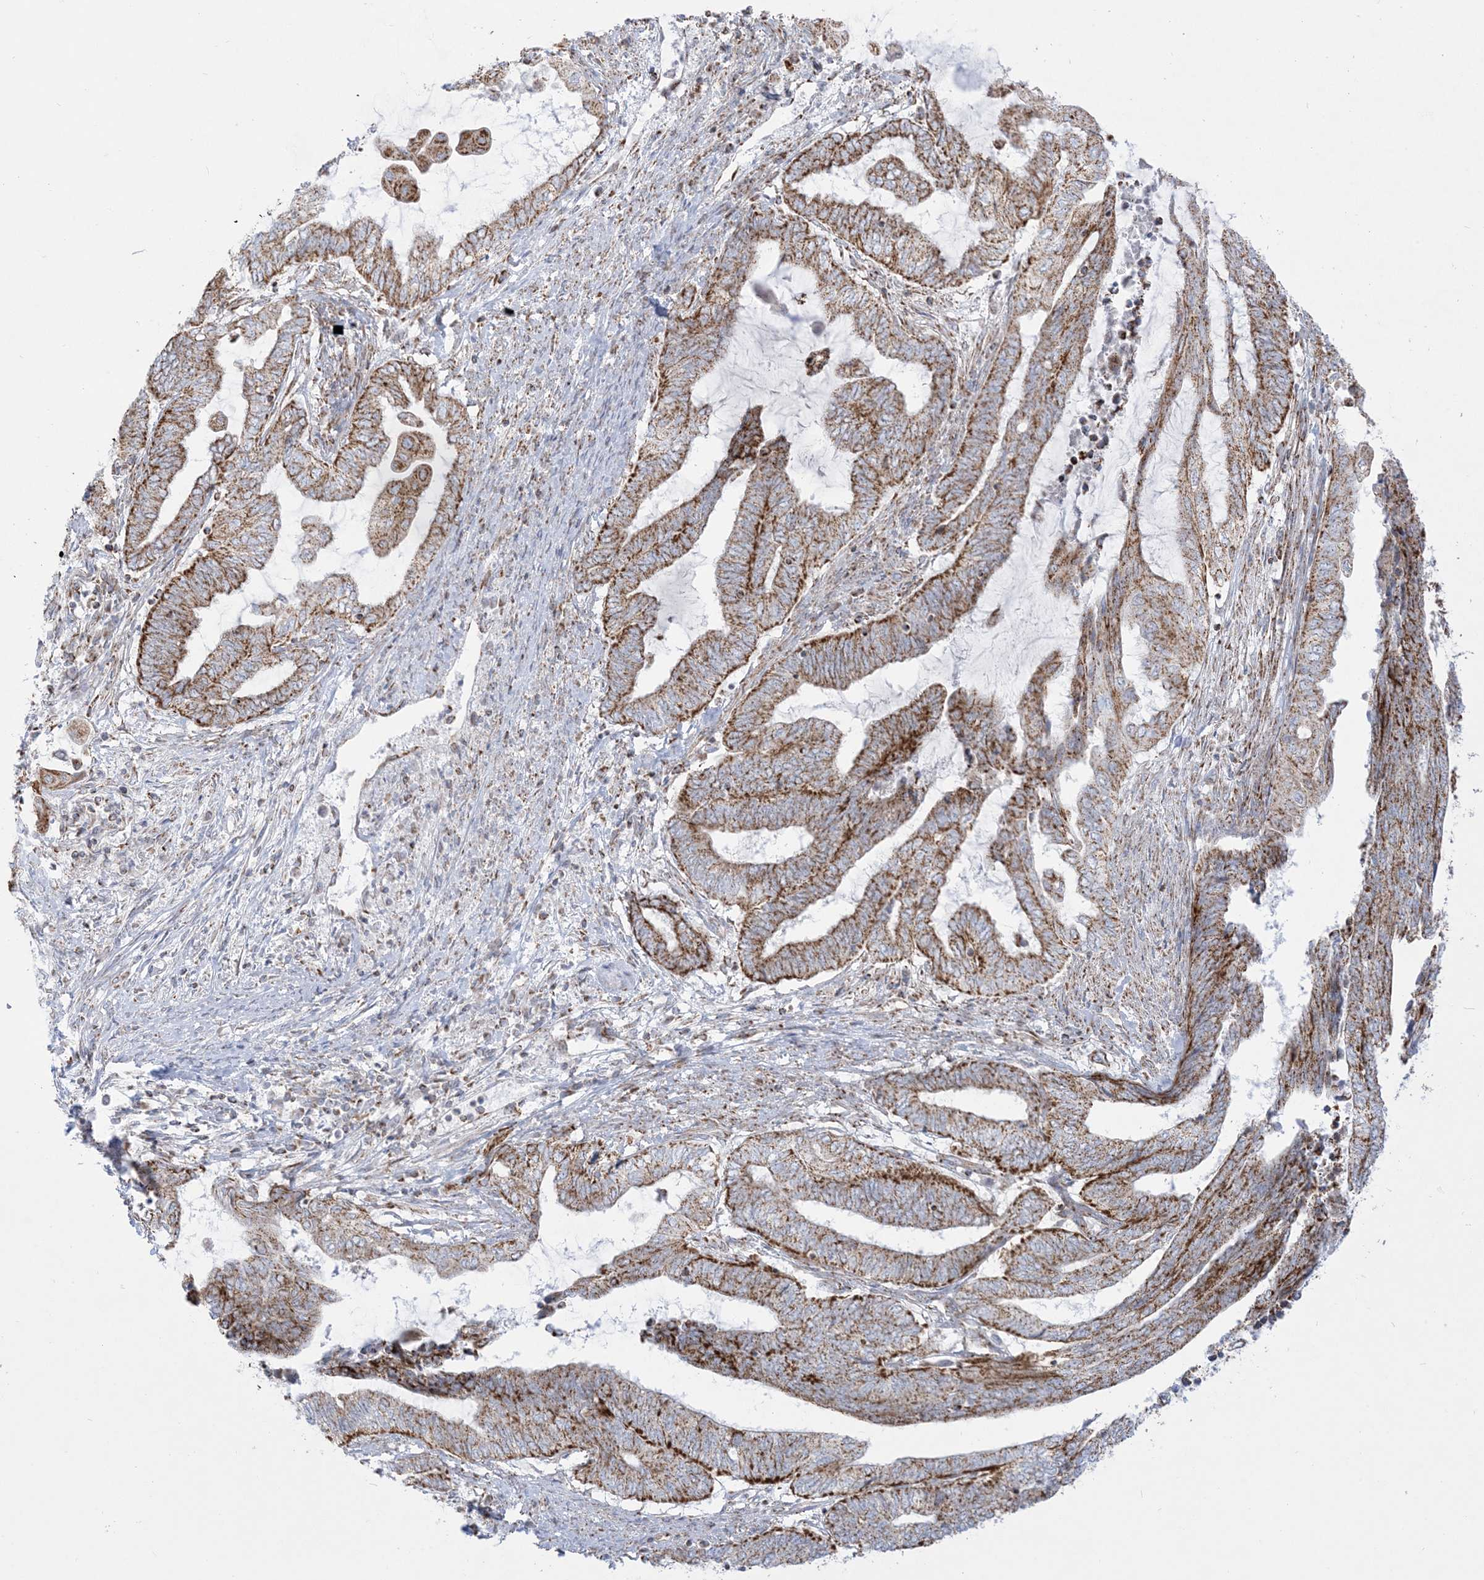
{"staining": {"intensity": "moderate", "quantity": ">75%", "location": "cytoplasmic/membranous"}, "tissue": "endometrial cancer", "cell_type": "Tumor cells", "image_type": "cancer", "snomed": [{"axis": "morphology", "description": "Adenocarcinoma, NOS"}, {"axis": "topography", "description": "Uterus"}, {"axis": "topography", "description": "Endometrium"}], "caption": "Endometrial cancer (adenocarcinoma) tissue exhibits moderate cytoplasmic/membranous staining in about >75% of tumor cells, visualized by immunohistochemistry. The protein of interest is shown in brown color, while the nuclei are stained blue.", "gene": "MRPS36", "patient": {"sex": "female", "age": 70}}